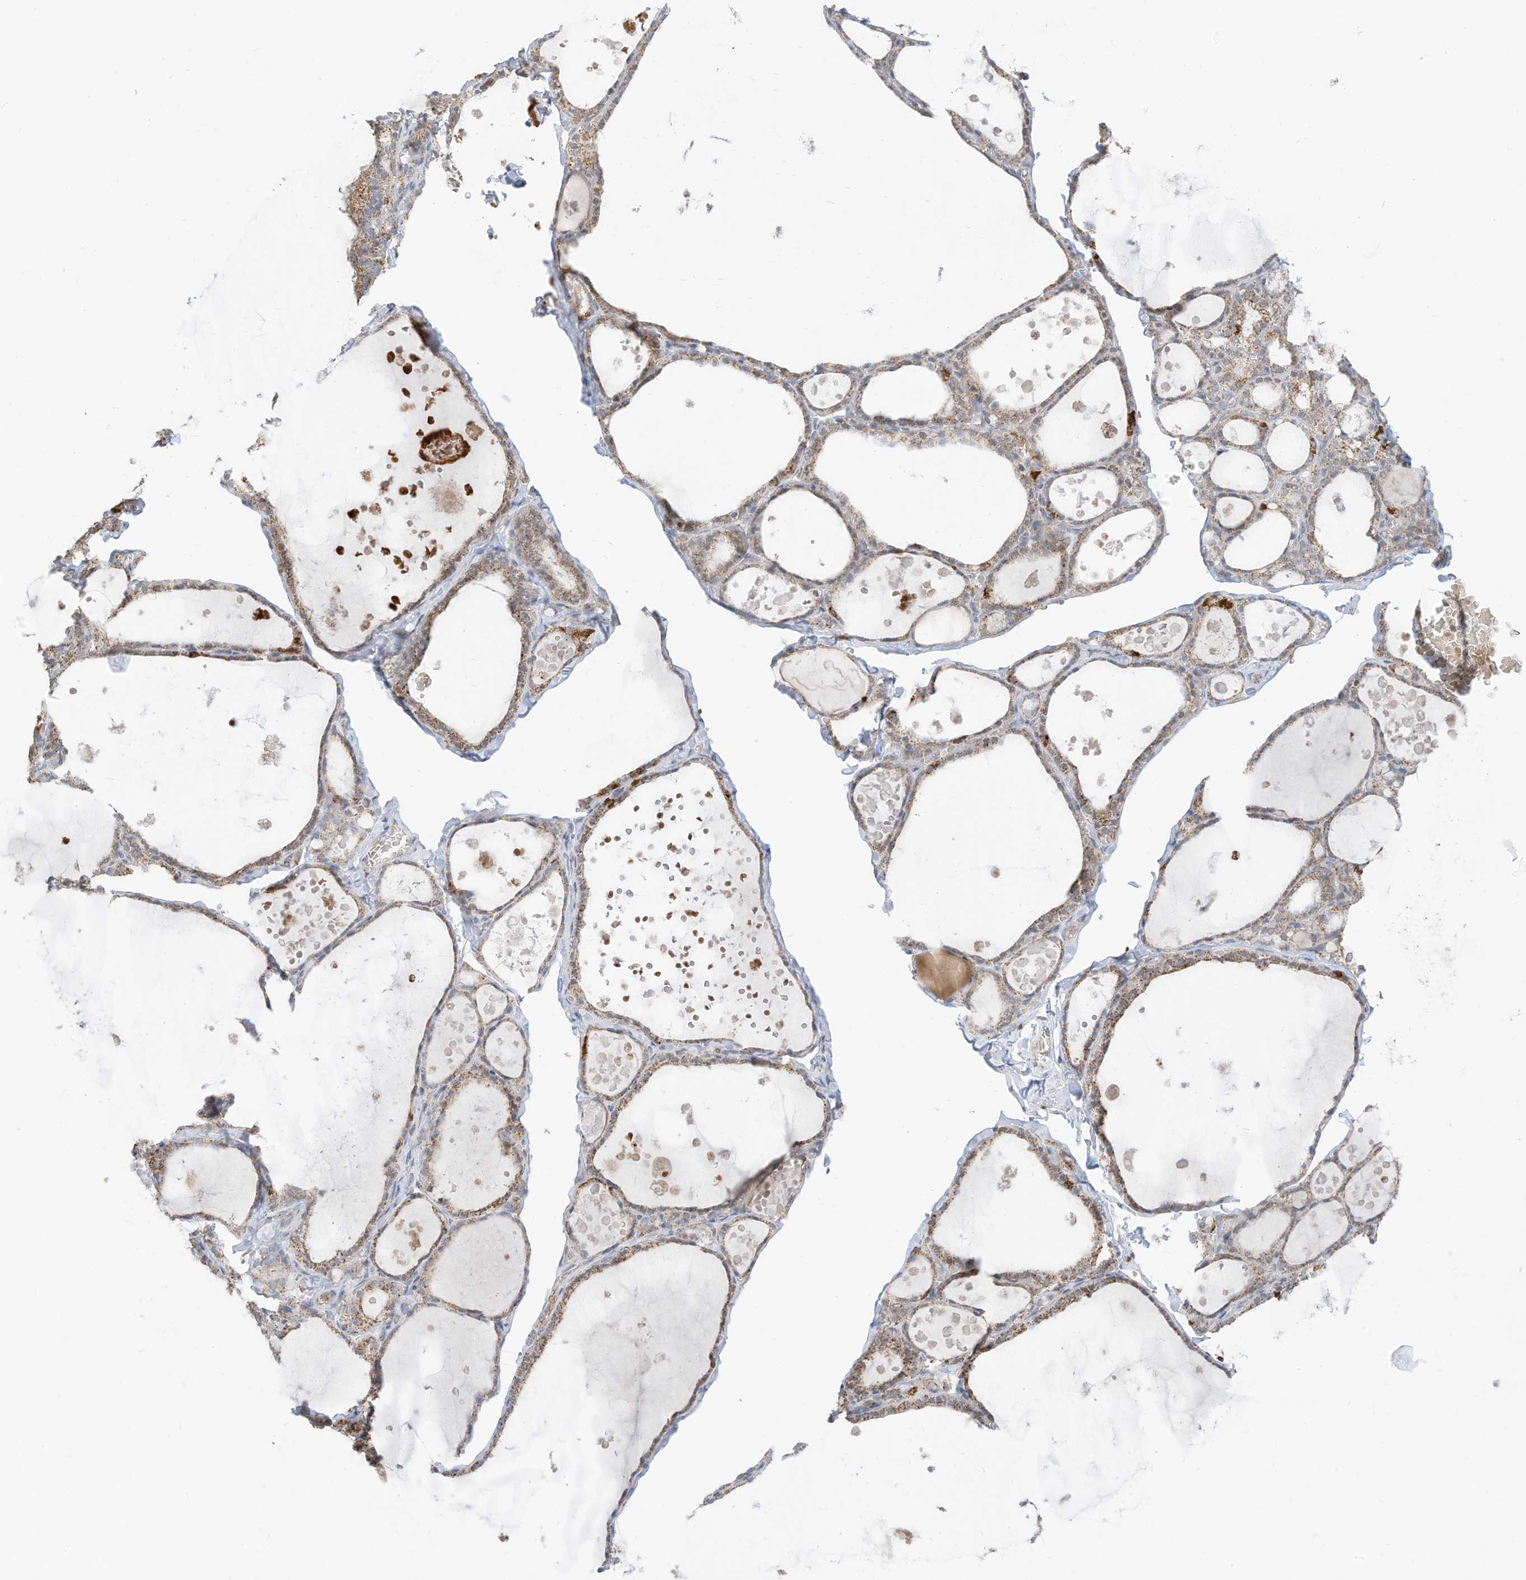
{"staining": {"intensity": "moderate", "quantity": "25%-75%", "location": "cytoplasmic/membranous"}, "tissue": "thyroid gland", "cell_type": "Glandular cells", "image_type": "normal", "snomed": [{"axis": "morphology", "description": "Normal tissue, NOS"}, {"axis": "topography", "description": "Thyroid gland"}], "caption": "A medium amount of moderate cytoplasmic/membranous positivity is identified in about 25%-75% of glandular cells in benign thyroid gland. The protein is stained brown, and the nuclei are stained in blue (DAB (3,3'-diaminobenzidine) IHC with brightfield microscopy, high magnification).", "gene": "MTUS2", "patient": {"sex": "male", "age": 56}}